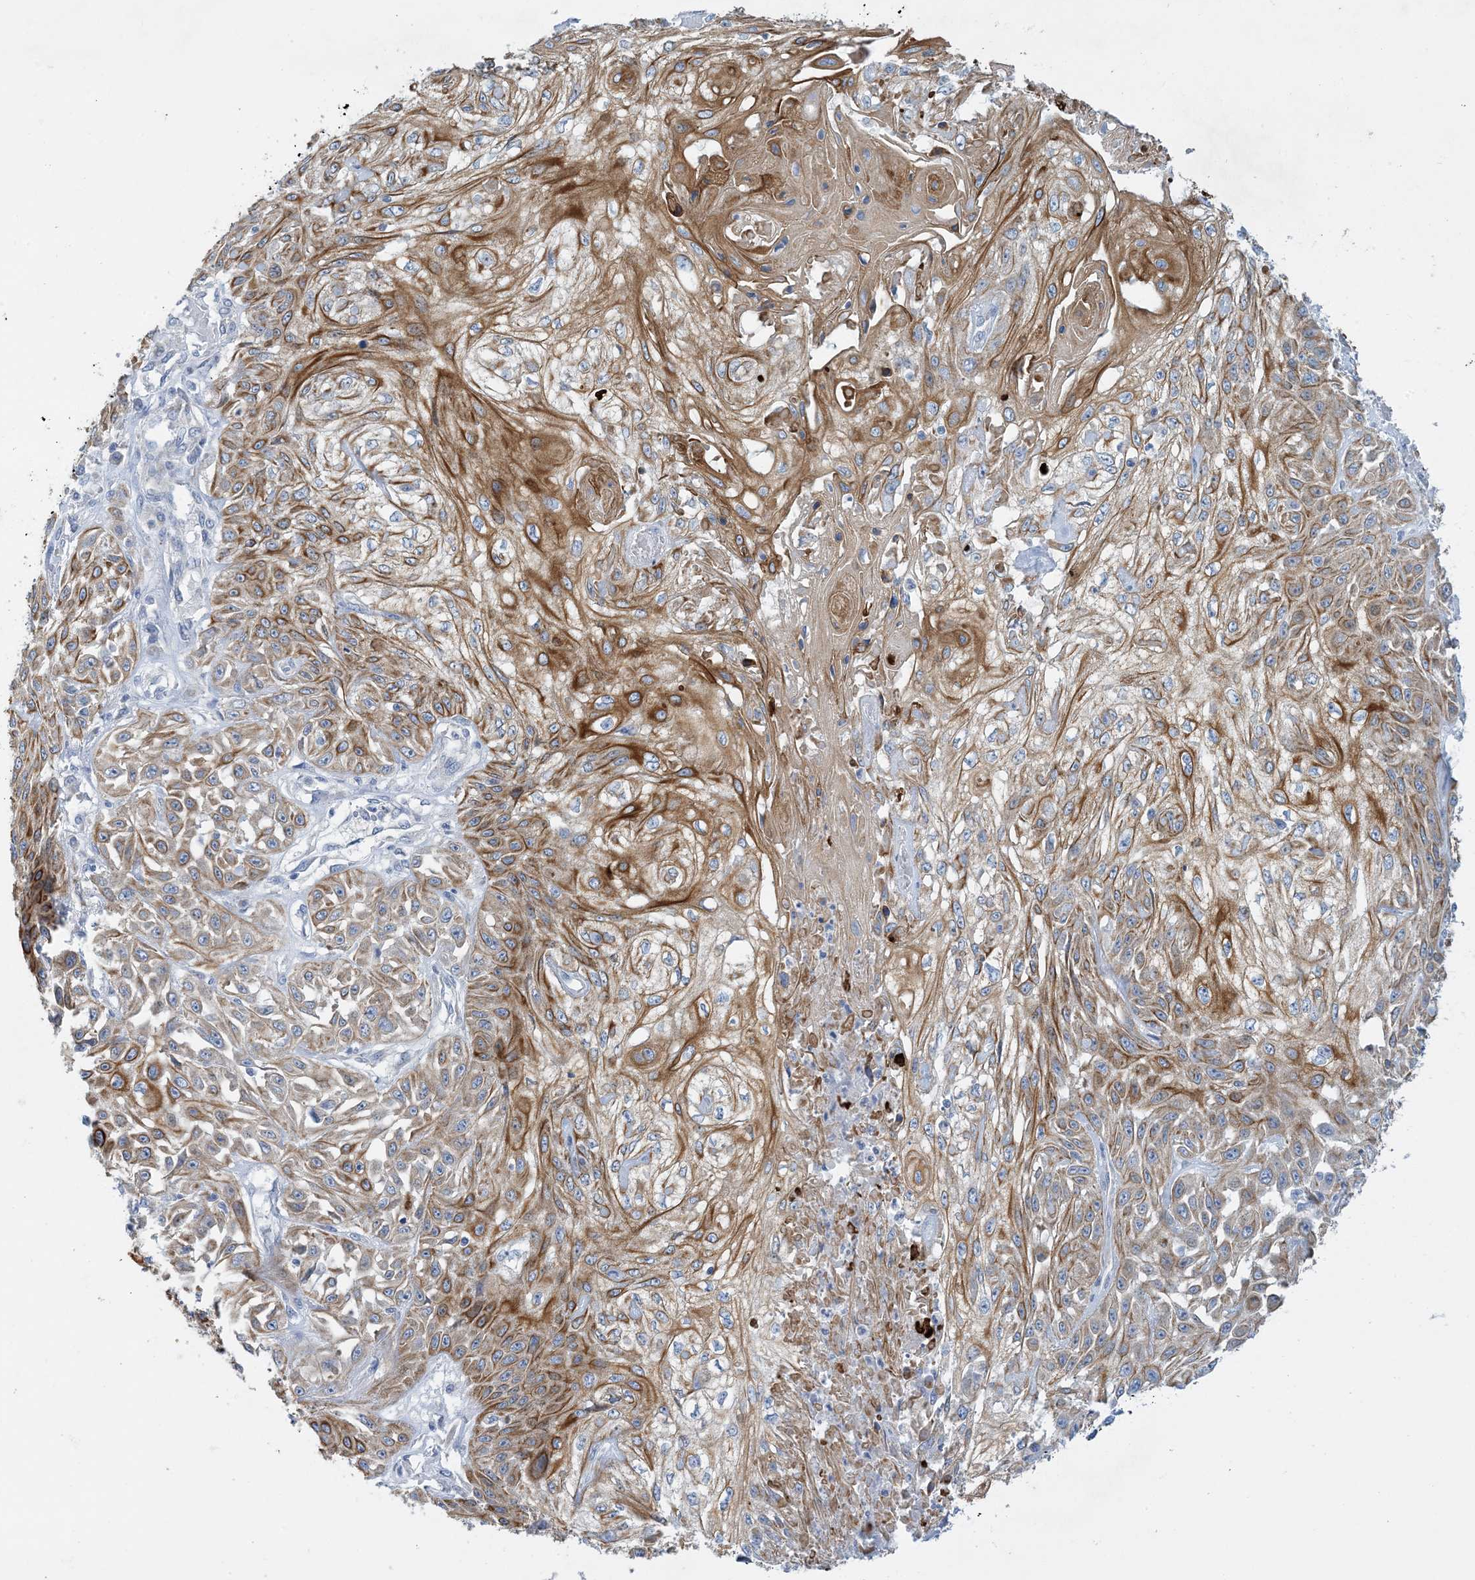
{"staining": {"intensity": "moderate", "quantity": ">75%", "location": "cytoplasmic/membranous"}, "tissue": "skin cancer", "cell_type": "Tumor cells", "image_type": "cancer", "snomed": [{"axis": "morphology", "description": "Squamous cell carcinoma, NOS"}, {"axis": "morphology", "description": "Squamous cell carcinoma, metastatic, NOS"}, {"axis": "topography", "description": "Skin"}, {"axis": "topography", "description": "Lymph node"}], "caption": "Protein staining of skin metastatic squamous cell carcinoma tissue reveals moderate cytoplasmic/membranous staining in about >75% of tumor cells.", "gene": "ZCCHC18", "patient": {"sex": "male", "age": 75}}